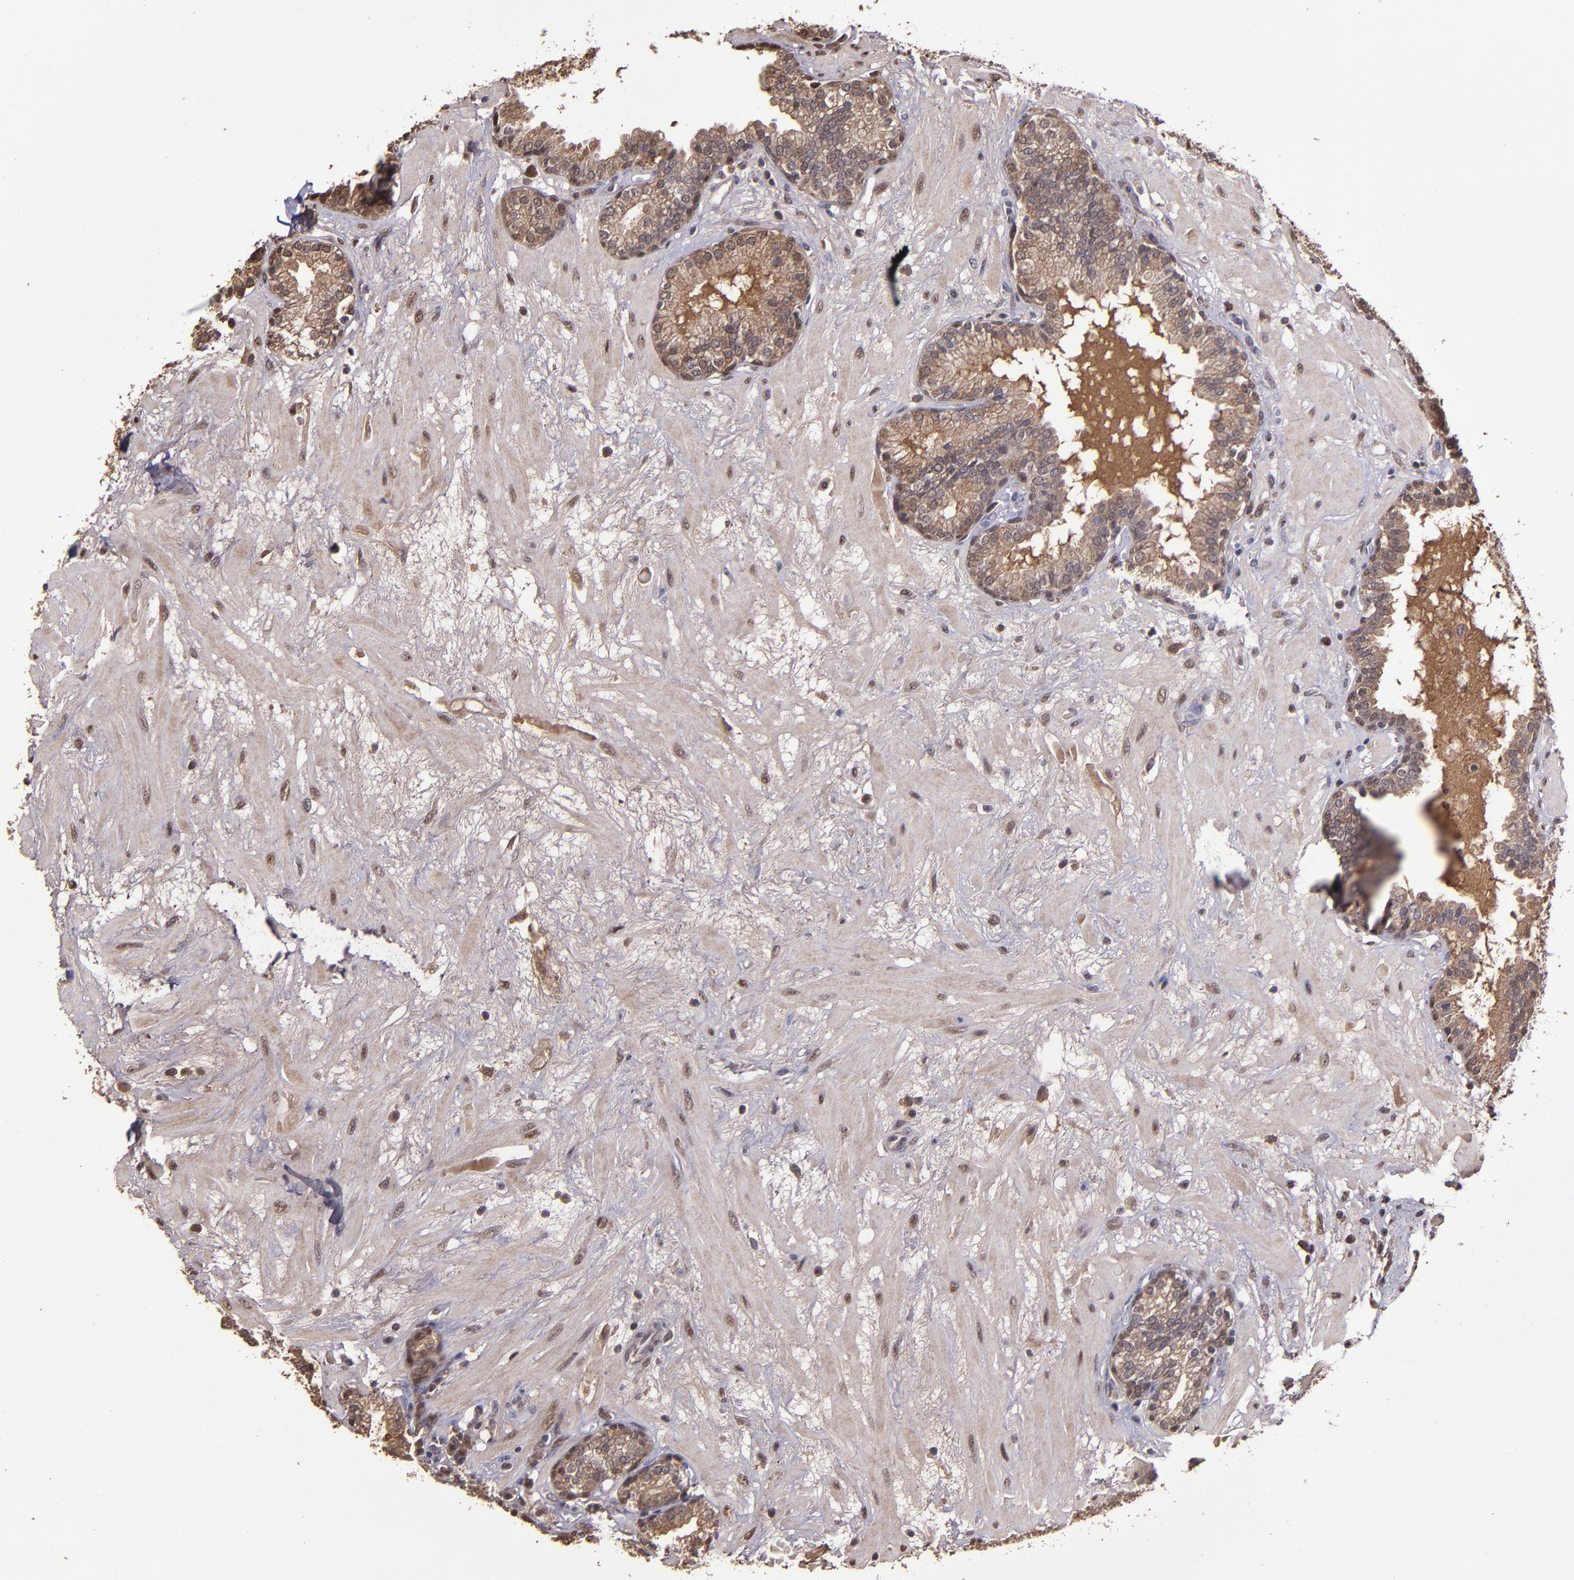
{"staining": {"intensity": "weak", "quantity": "25%-75%", "location": "cytoplasmic/membranous,nuclear"}, "tissue": "prostate", "cell_type": "Glandular cells", "image_type": "normal", "snomed": [{"axis": "morphology", "description": "Normal tissue, NOS"}, {"axis": "topography", "description": "Prostate"}], "caption": "Protein staining shows weak cytoplasmic/membranous,nuclear positivity in about 25%-75% of glandular cells in normal prostate. Ihc stains the protein of interest in brown and the nuclei are stained blue.", "gene": "SERPINF2", "patient": {"sex": "male", "age": 64}}